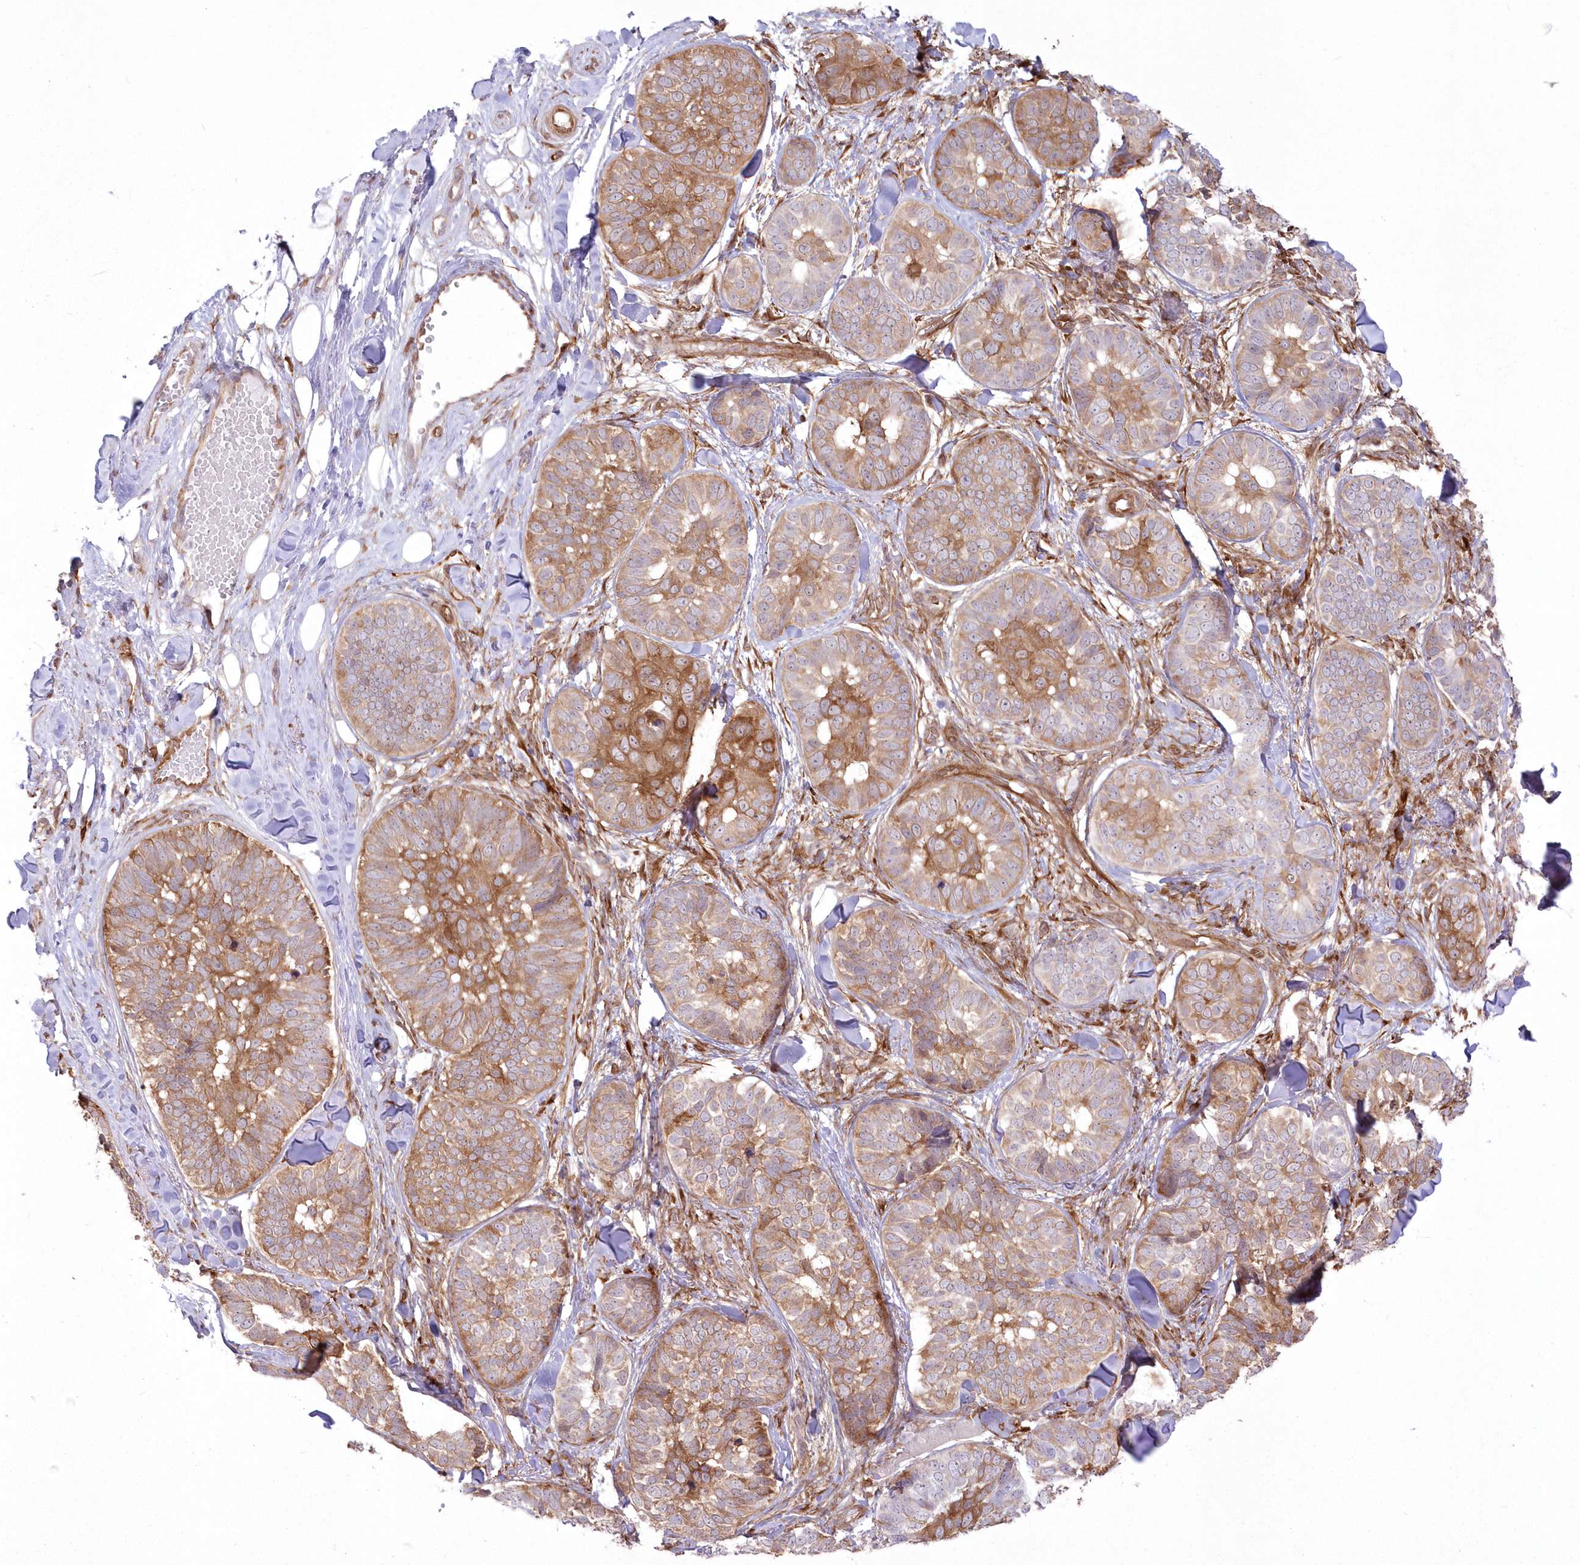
{"staining": {"intensity": "moderate", "quantity": ">75%", "location": "cytoplasmic/membranous"}, "tissue": "skin cancer", "cell_type": "Tumor cells", "image_type": "cancer", "snomed": [{"axis": "morphology", "description": "Basal cell carcinoma"}, {"axis": "topography", "description": "Skin"}], "caption": "DAB immunohistochemical staining of human skin basal cell carcinoma displays moderate cytoplasmic/membranous protein staining in about >75% of tumor cells. (IHC, brightfield microscopy, high magnification).", "gene": "SH3PXD2B", "patient": {"sex": "male", "age": 62}}